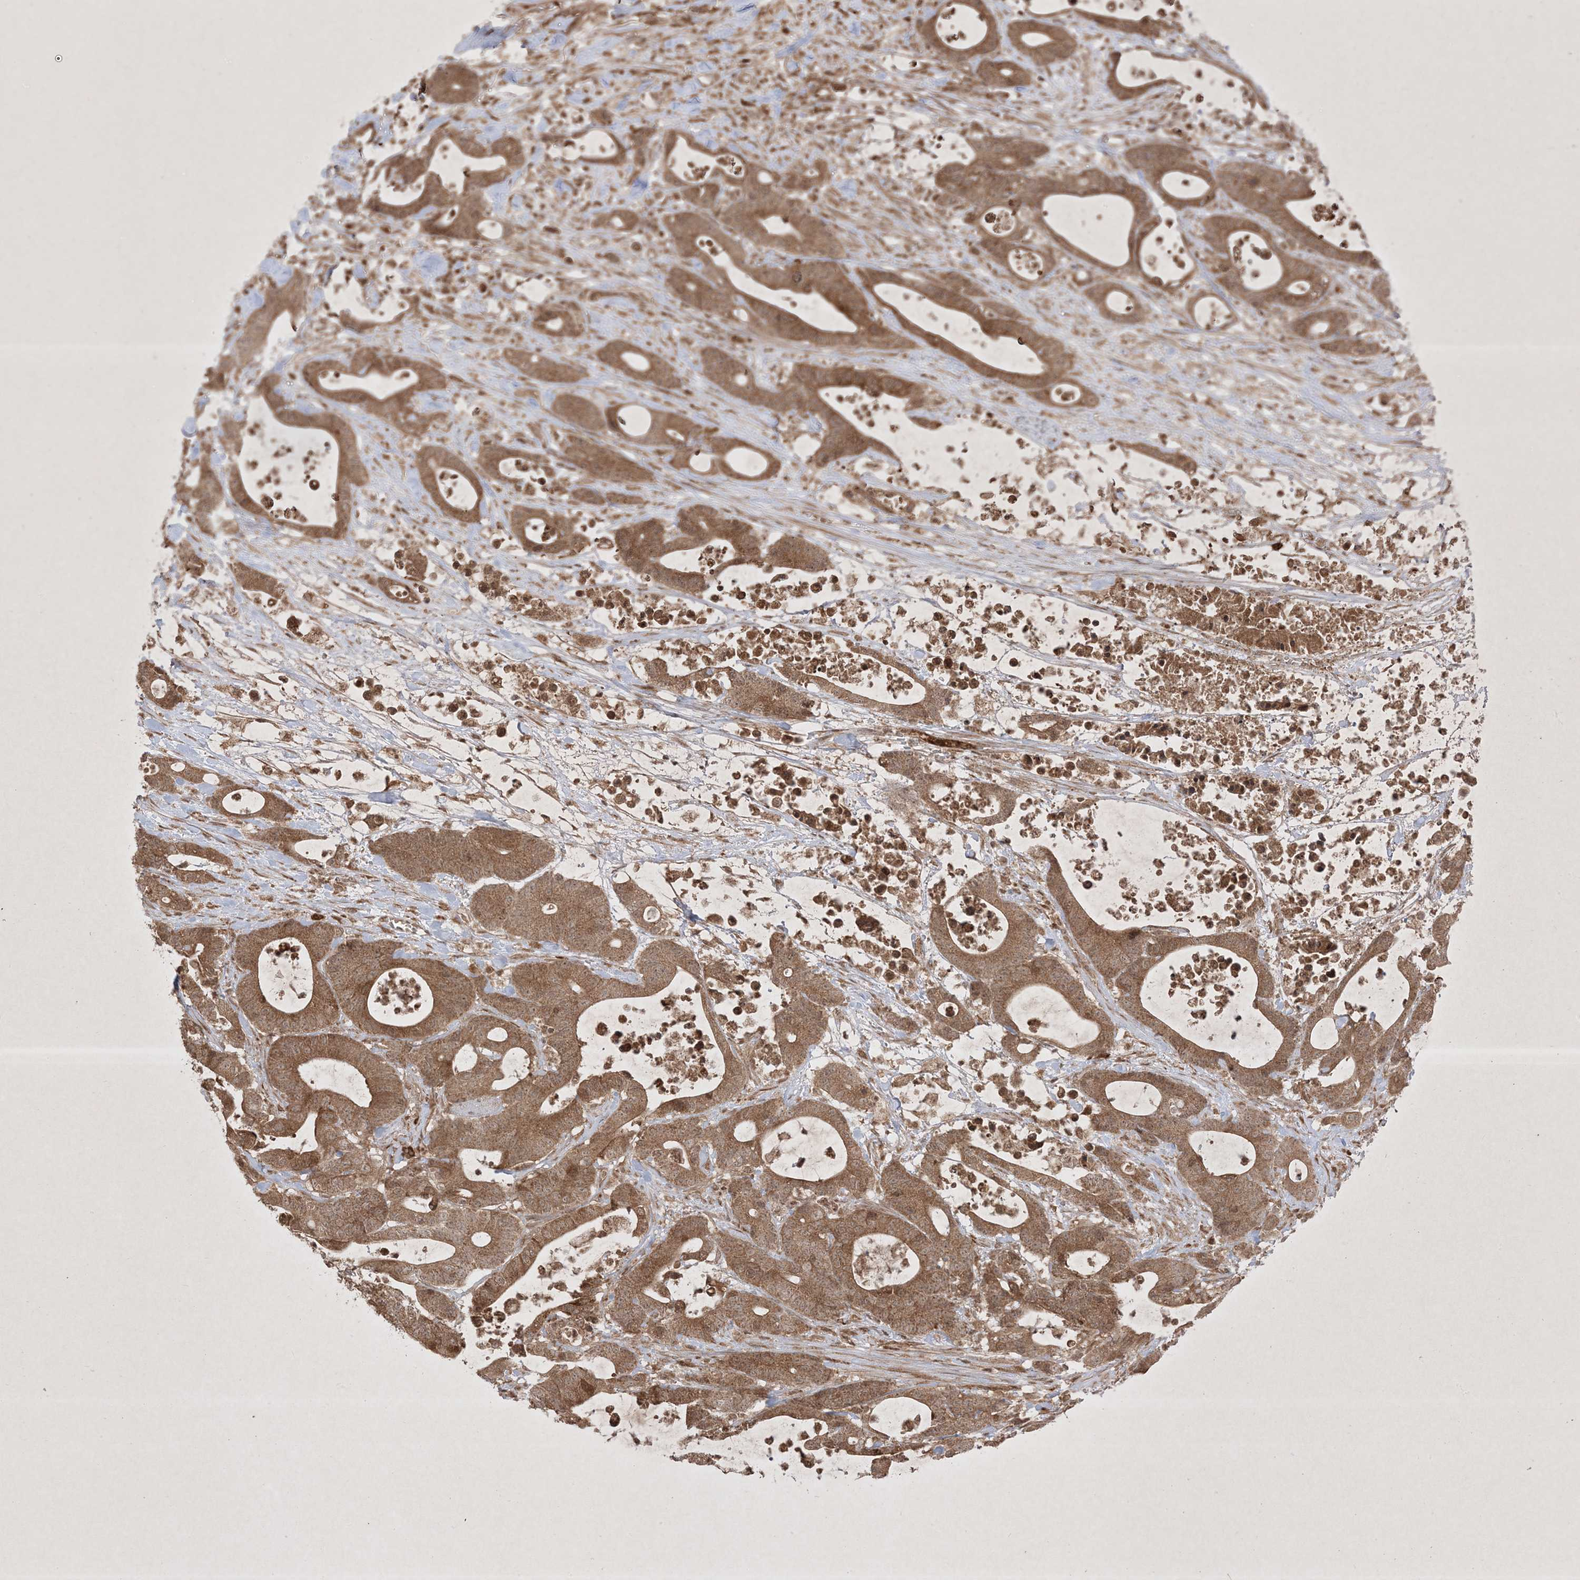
{"staining": {"intensity": "moderate", "quantity": ">75%", "location": "cytoplasmic/membranous"}, "tissue": "colorectal cancer", "cell_type": "Tumor cells", "image_type": "cancer", "snomed": [{"axis": "morphology", "description": "Adenocarcinoma, NOS"}, {"axis": "topography", "description": "Colon"}], "caption": "Colorectal cancer (adenocarcinoma) stained with a protein marker displays moderate staining in tumor cells.", "gene": "PTK6", "patient": {"sex": "female", "age": 84}}